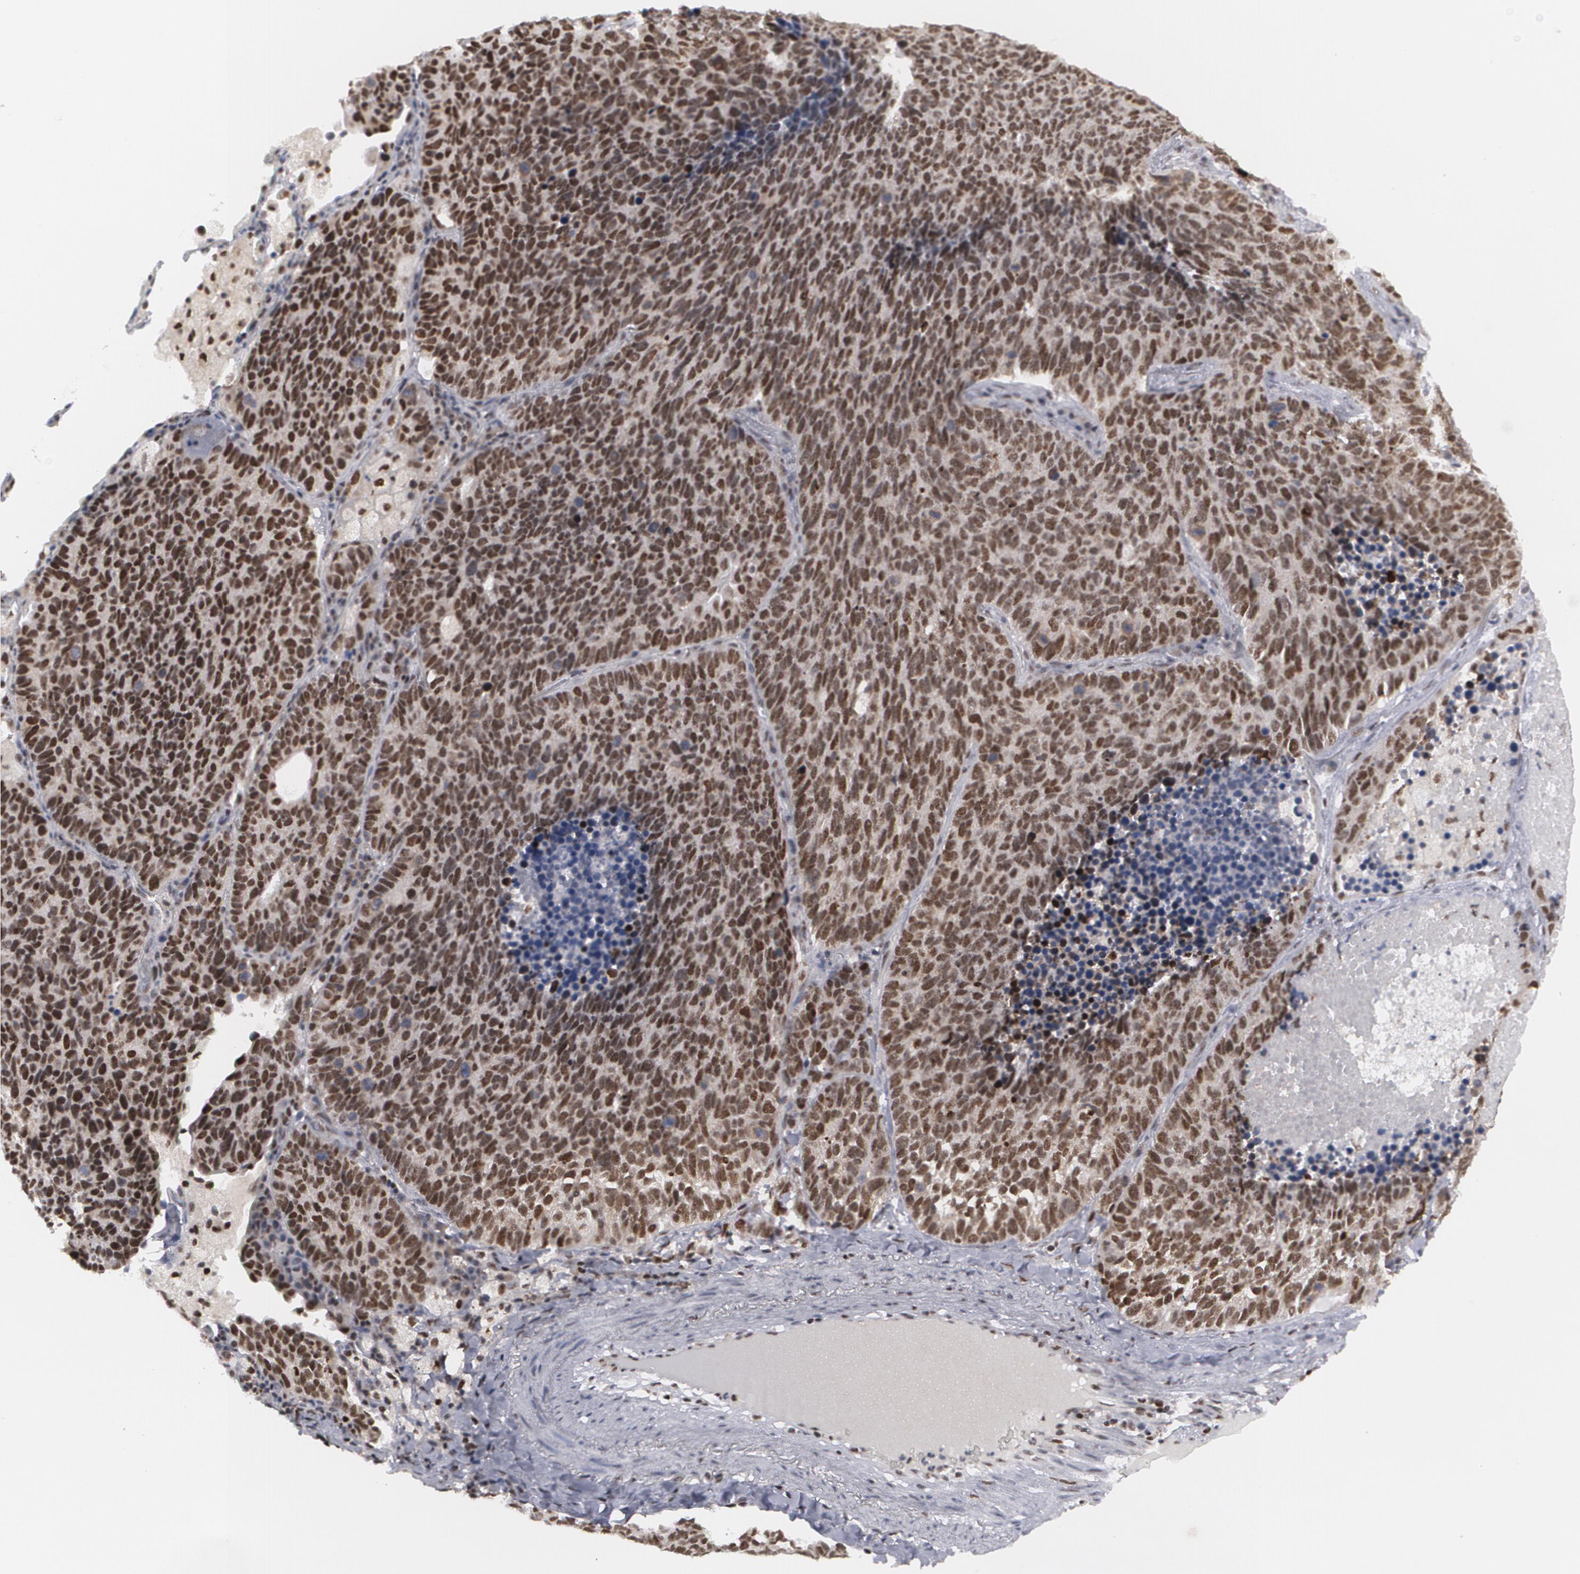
{"staining": {"intensity": "strong", "quantity": ">75%", "location": "nuclear"}, "tissue": "lung cancer", "cell_type": "Tumor cells", "image_type": "cancer", "snomed": [{"axis": "morphology", "description": "Neoplasm, malignant, NOS"}, {"axis": "topography", "description": "Lung"}], "caption": "The photomicrograph displays immunohistochemical staining of lung cancer. There is strong nuclear positivity is appreciated in approximately >75% of tumor cells.", "gene": "MCL1", "patient": {"sex": "female", "age": 75}}